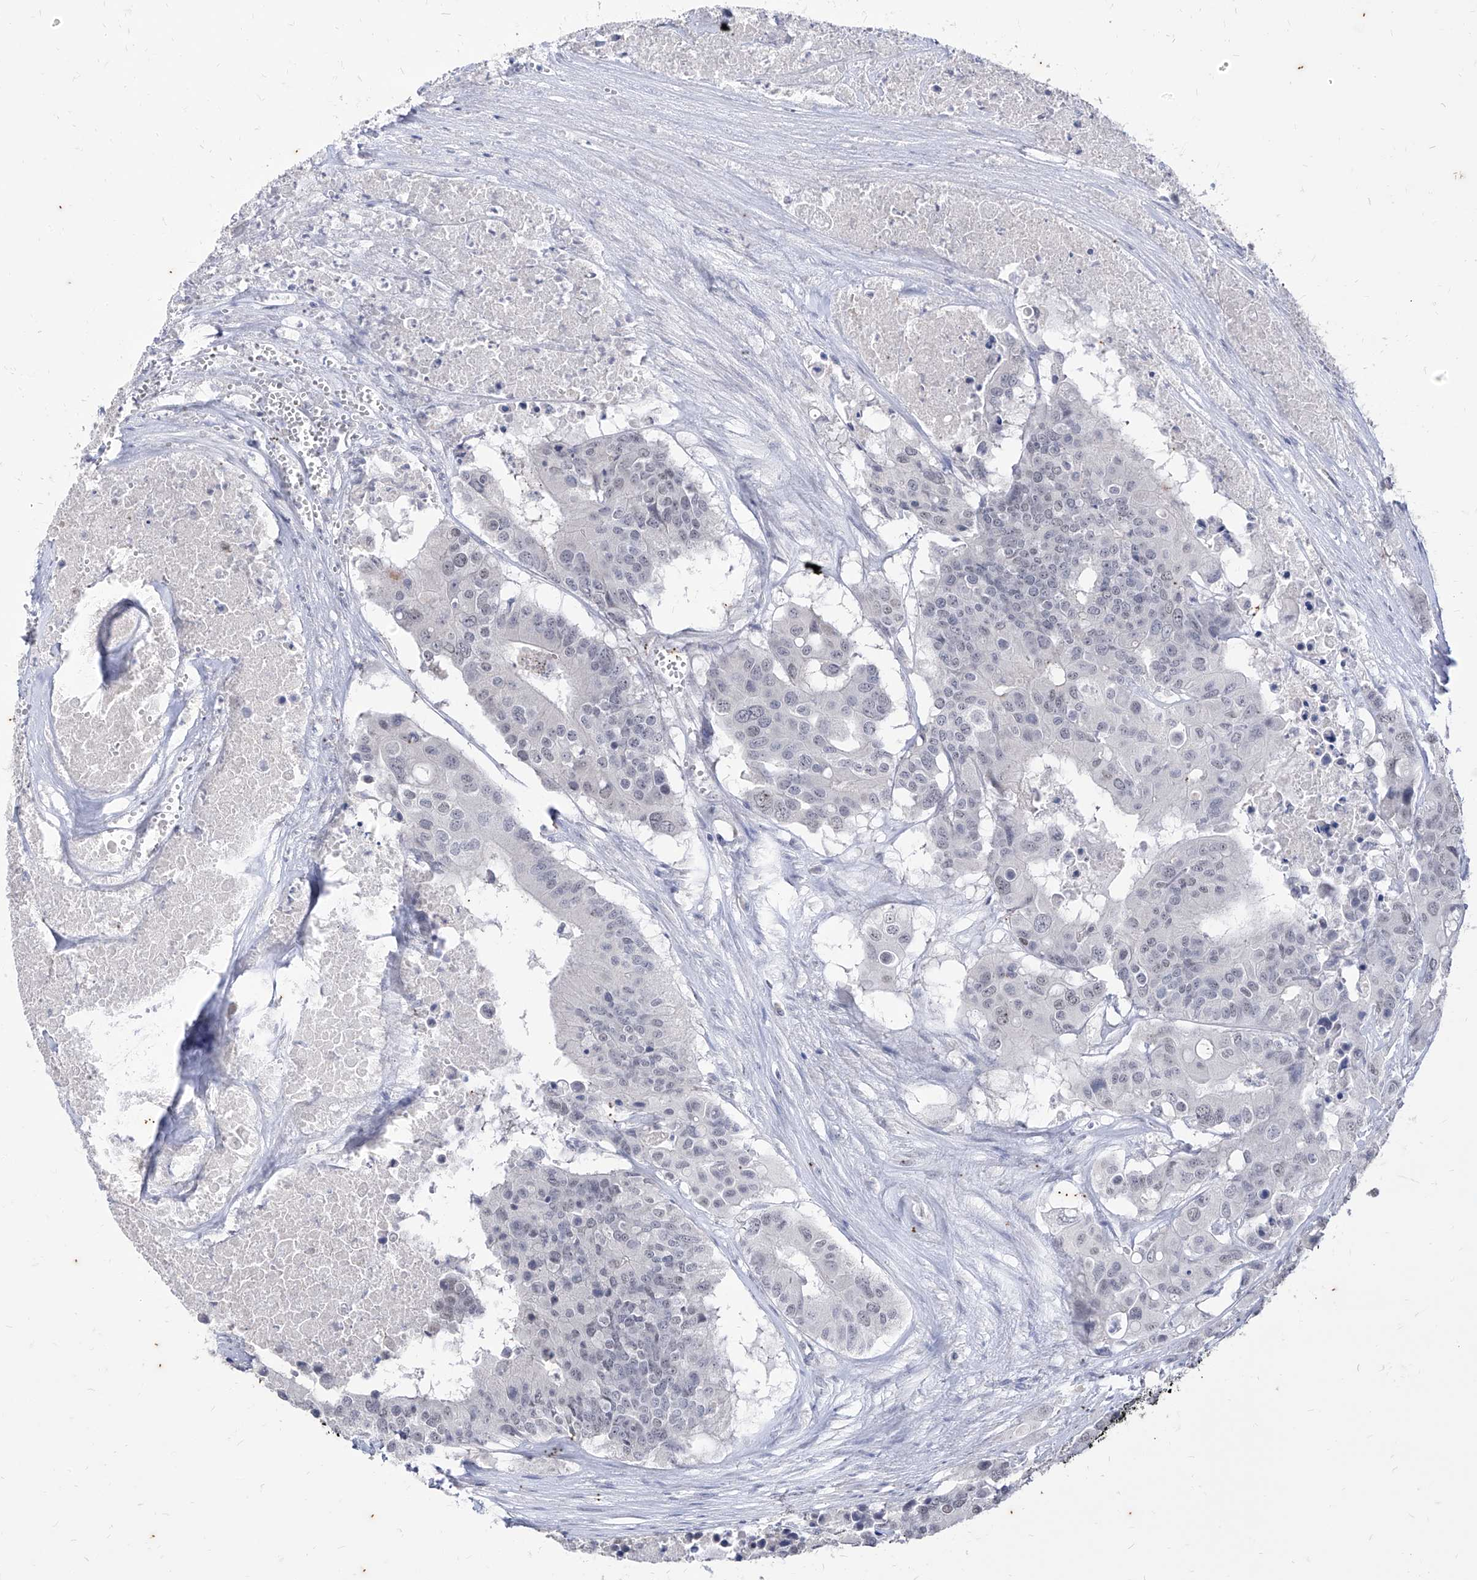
{"staining": {"intensity": "negative", "quantity": "none", "location": "none"}, "tissue": "colorectal cancer", "cell_type": "Tumor cells", "image_type": "cancer", "snomed": [{"axis": "morphology", "description": "Adenocarcinoma, NOS"}, {"axis": "topography", "description": "Colon"}], "caption": "Protein analysis of colorectal adenocarcinoma demonstrates no significant staining in tumor cells.", "gene": "PHF20L1", "patient": {"sex": "male", "age": 77}}